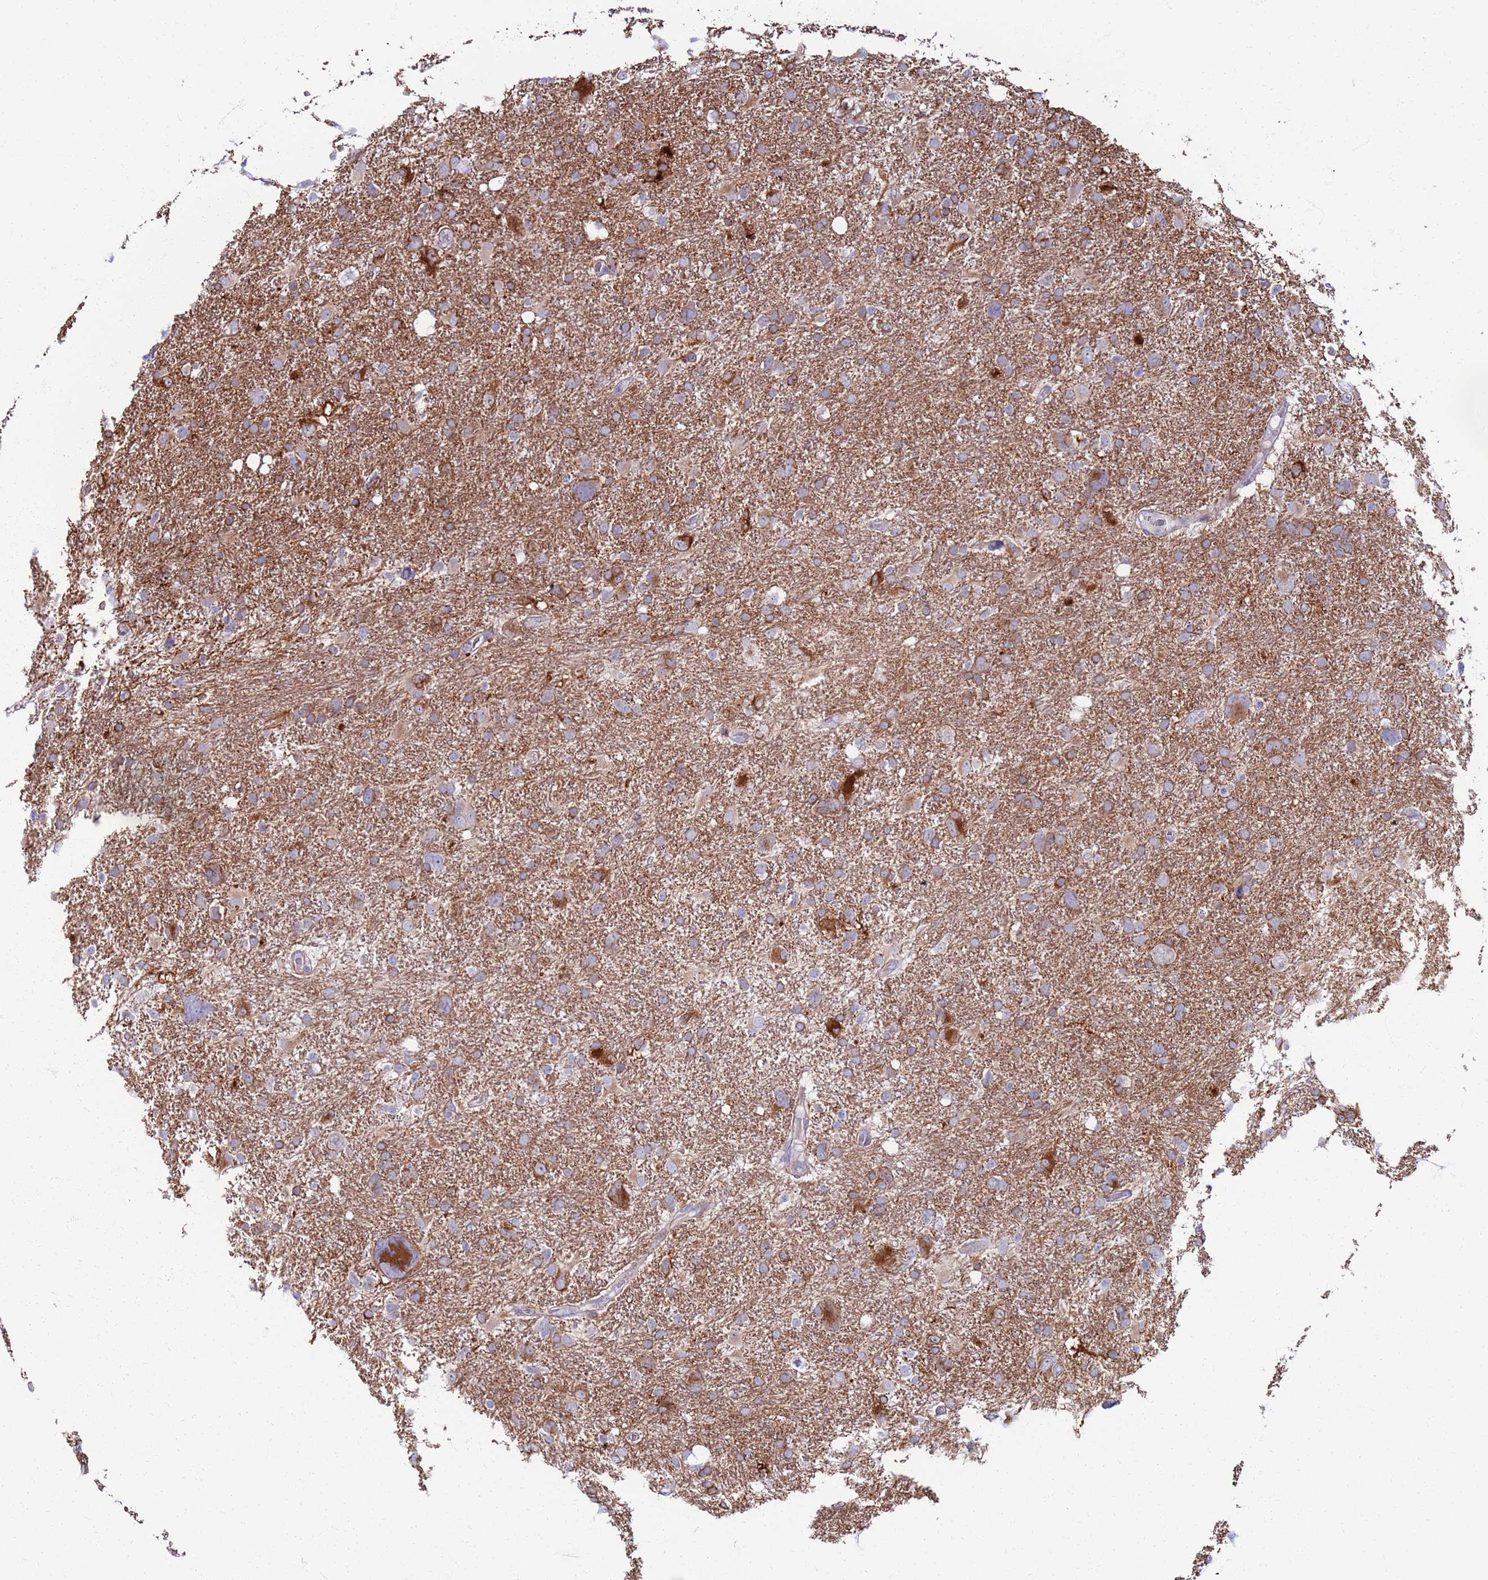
{"staining": {"intensity": "weak", "quantity": "<25%", "location": "cytoplasmic/membranous"}, "tissue": "glioma", "cell_type": "Tumor cells", "image_type": "cancer", "snomed": [{"axis": "morphology", "description": "Glioma, malignant, High grade"}, {"axis": "topography", "description": "Brain"}], "caption": "High power microscopy image of an immunohistochemistry (IHC) micrograph of malignant glioma (high-grade), revealing no significant positivity in tumor cells.", "gene": "CLCA2", "patient": {"sex": "male", "age": 61}}